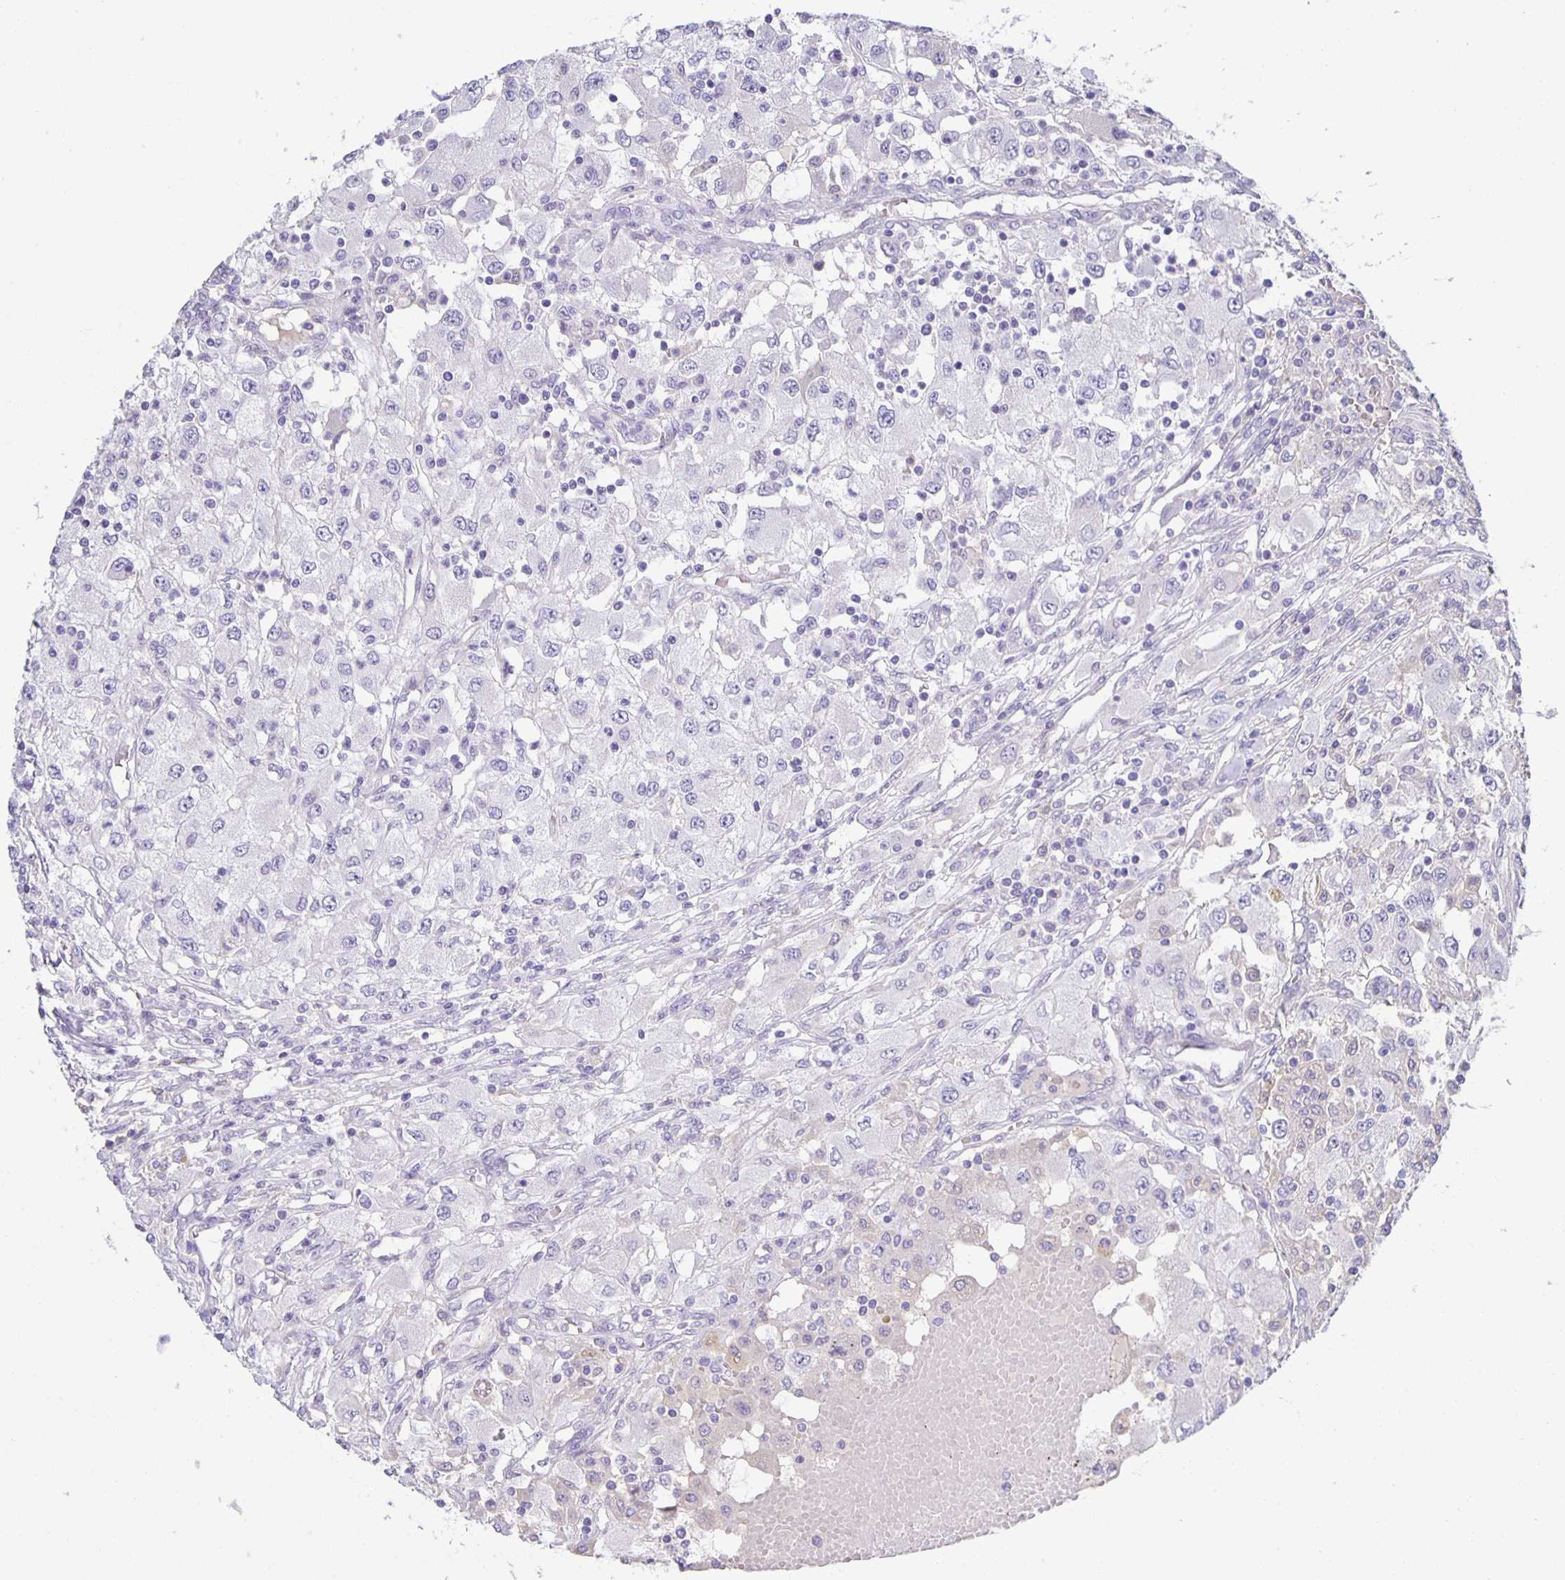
{"staining": {"intensity": "negative", "quantity": "none", "location": "none"}, "tissue": "renal cancer", "cell_type": "Tumor cells", "image_type": "cancer", "snomed": [{"axis": "morphology", "description": "Adenocarcinoma, NOS"}, {"axis": "topography", "description": "Kidney"}], "caption": "Histopathology image shows no significant protein expression in tumor cells of renal cancer (adenocarcinoma). (Brightfield microscopy of DAB IHC at high magnification).", "gene": "PTPN3", "patient": {"sex": "female", "age": 67}}